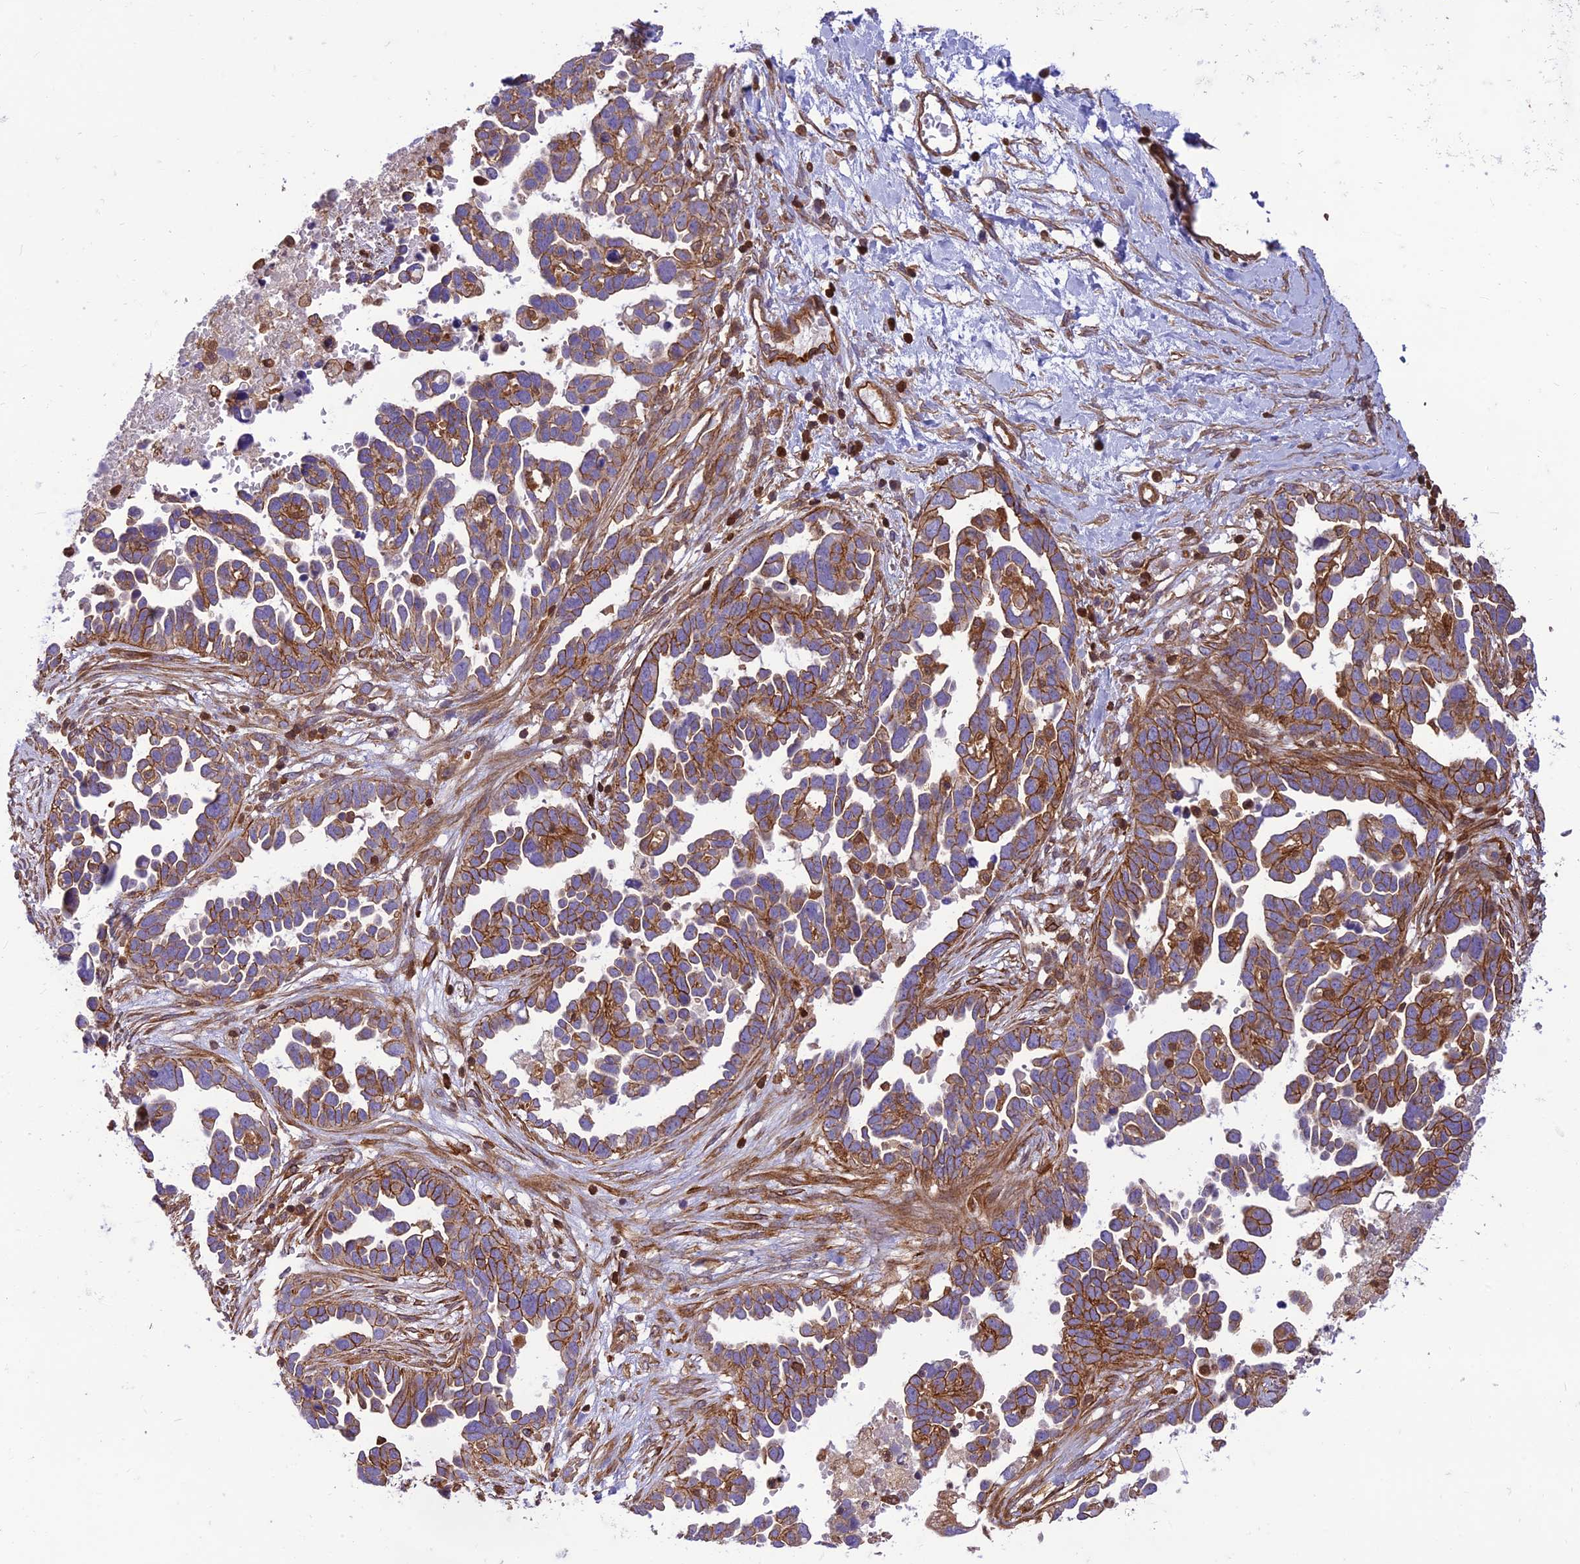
{"staining": {"intensity": "moderate", "quantity": ">75%", "location": "cytoplasmic/membranous"}, "tissue": "ovarian cancer", "cell_type": "Tumor cells", "image_type": "cancer", "snomed": [{"axis": "morphology", "description": "Cystadenocarcinoma, serous, NOS"}, {"axis": "topography", "description": "Ovary"}], "caption": "High-power microscopy captured an IHC photomicrograph of ovarian cancer (serous cystadenocarcinoma), revealing moderate cytoplasmic/membranous staining in approximately >75% of tumor cells.", "gene": "HPSE2", "patient": {"sex": "female", "age": 54}}